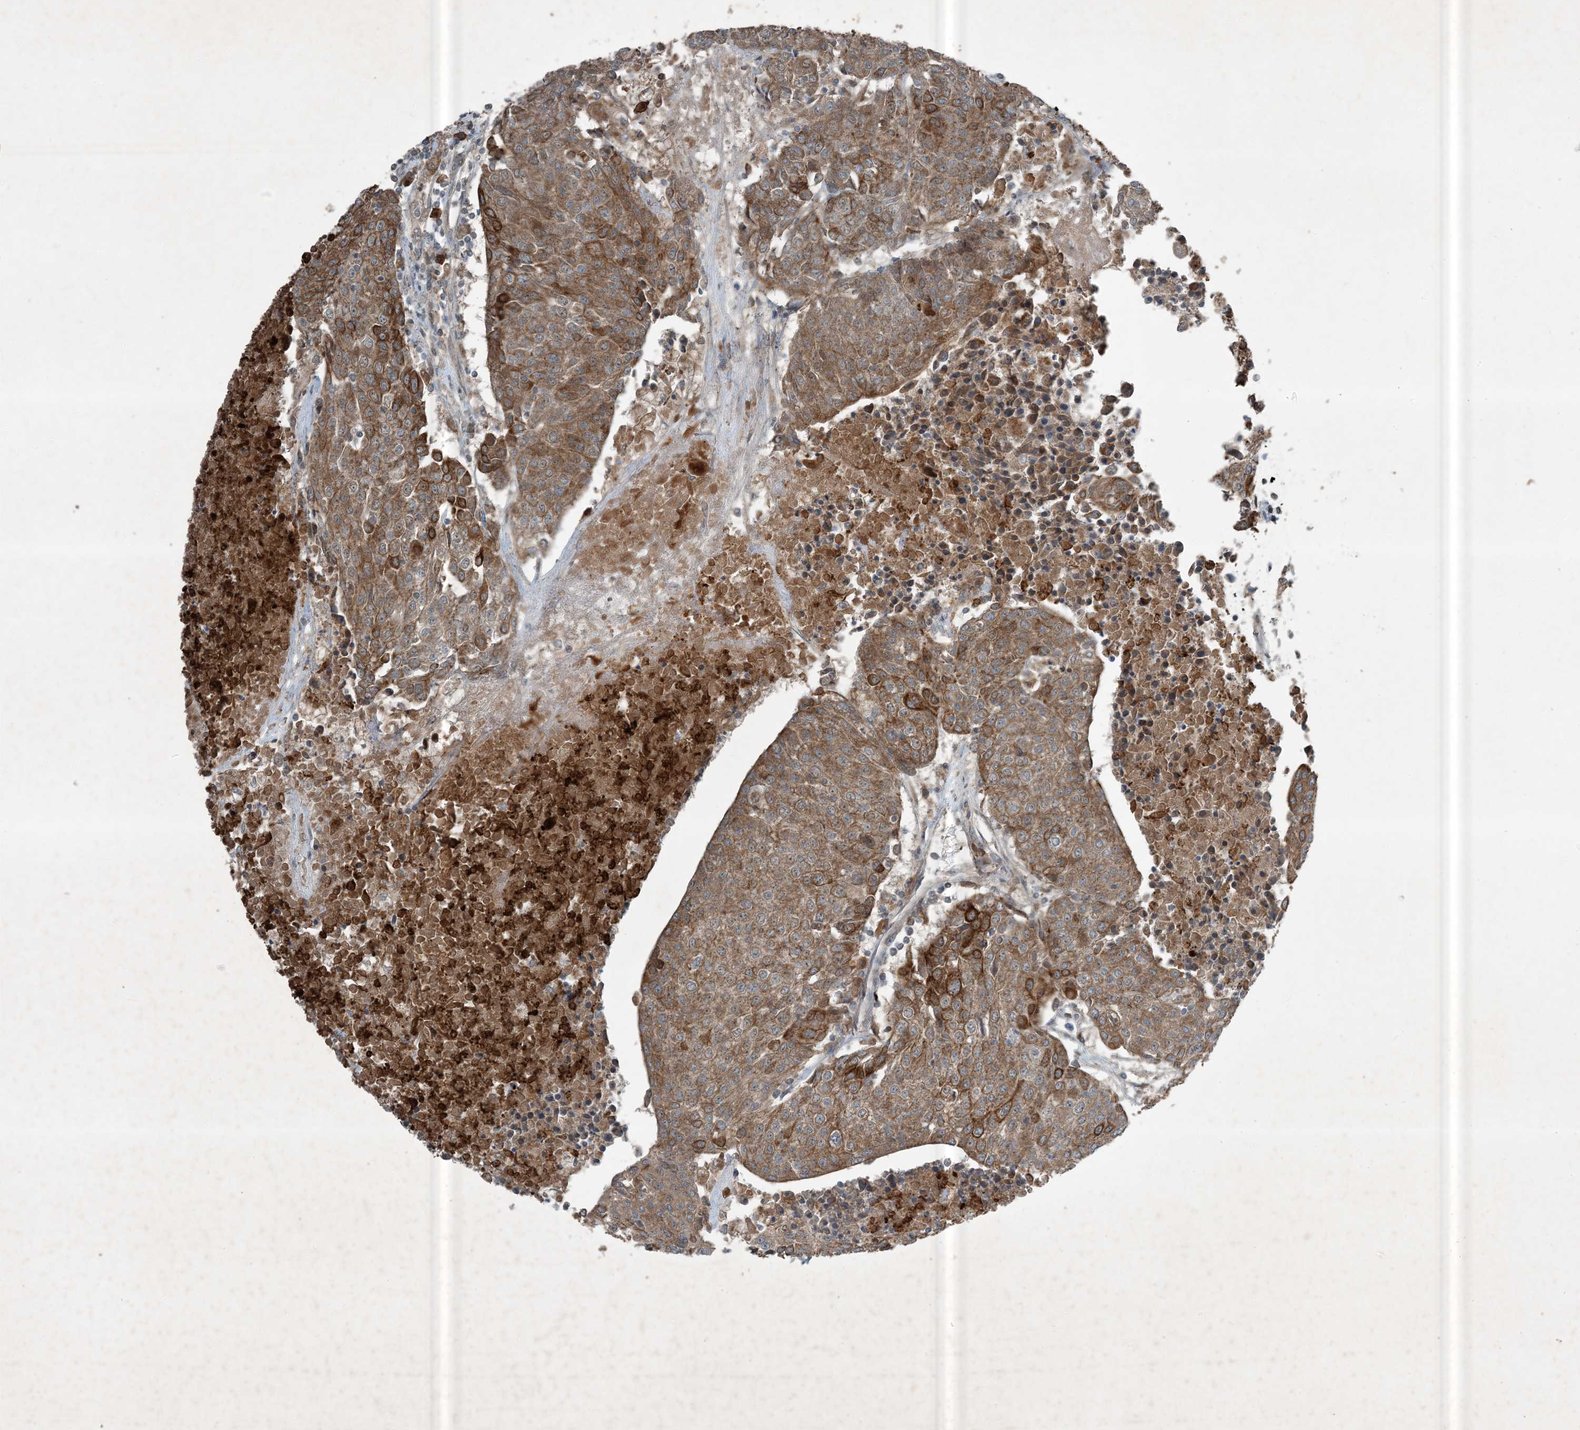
{"staining": {"intensity": "moderate", "quantity": ">75%", "location": "cytoplasmic/membranous"}, "tissue": "urothelial cancer", "cell_type": "Tumor cells", "image_type": "cancer", "snomed": [{"axis": "morphology", "description": "Urothelial carcinoma, High grade"}, {"axis": "topography", "description": "Urinary bladder"}], "caption": "Brown immunohistochemical staining in urothelial cancer demonstrates moderate cytoplasmic/membranous staining in approximately >75% of tumor cells.", "gene": "MDN1", "patient": {"sex": "female", "age": 85}}